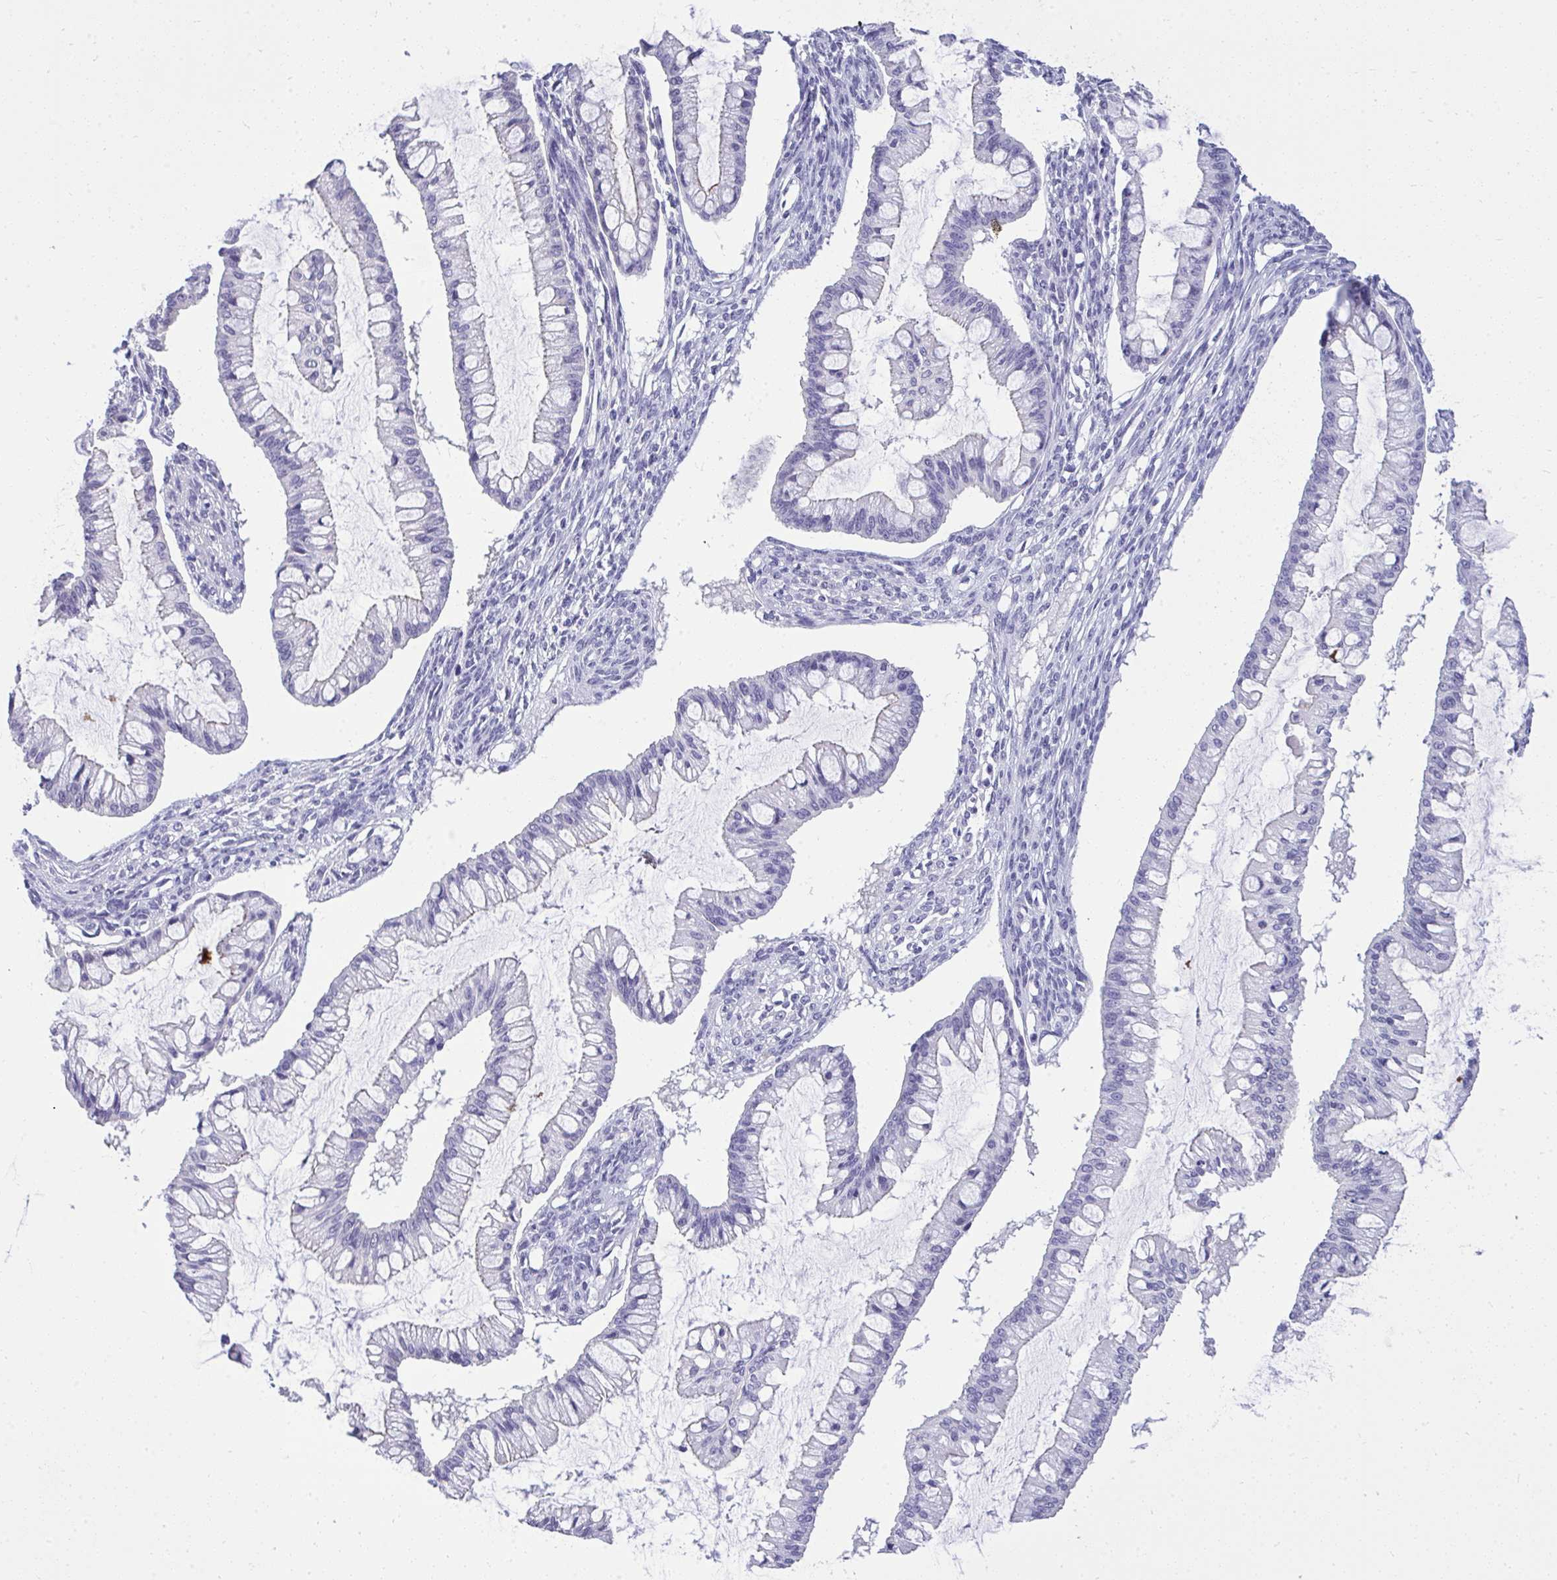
{"staining": {"intensity": "negative", "quantity": "none", "location": "none"}, "tissue": "ovarian cancer", "cell_type": "Tumor cells", "image_type": "cancer", "snomed": [{"axis": "morphology", "description": "Cystadenocarcinoma, mucinous, NOS"}, {"axis": "topography", "description": "Ovary"}], "caption": "High power microscopy histopathology image of an immunohistochemistry micrograph of mucinous cystadenocarcinoma (ovarian), revealing no significant positivity in tumor cells.", "gene": "PRM2", "patient": {"sex": "female", "age": 73}}